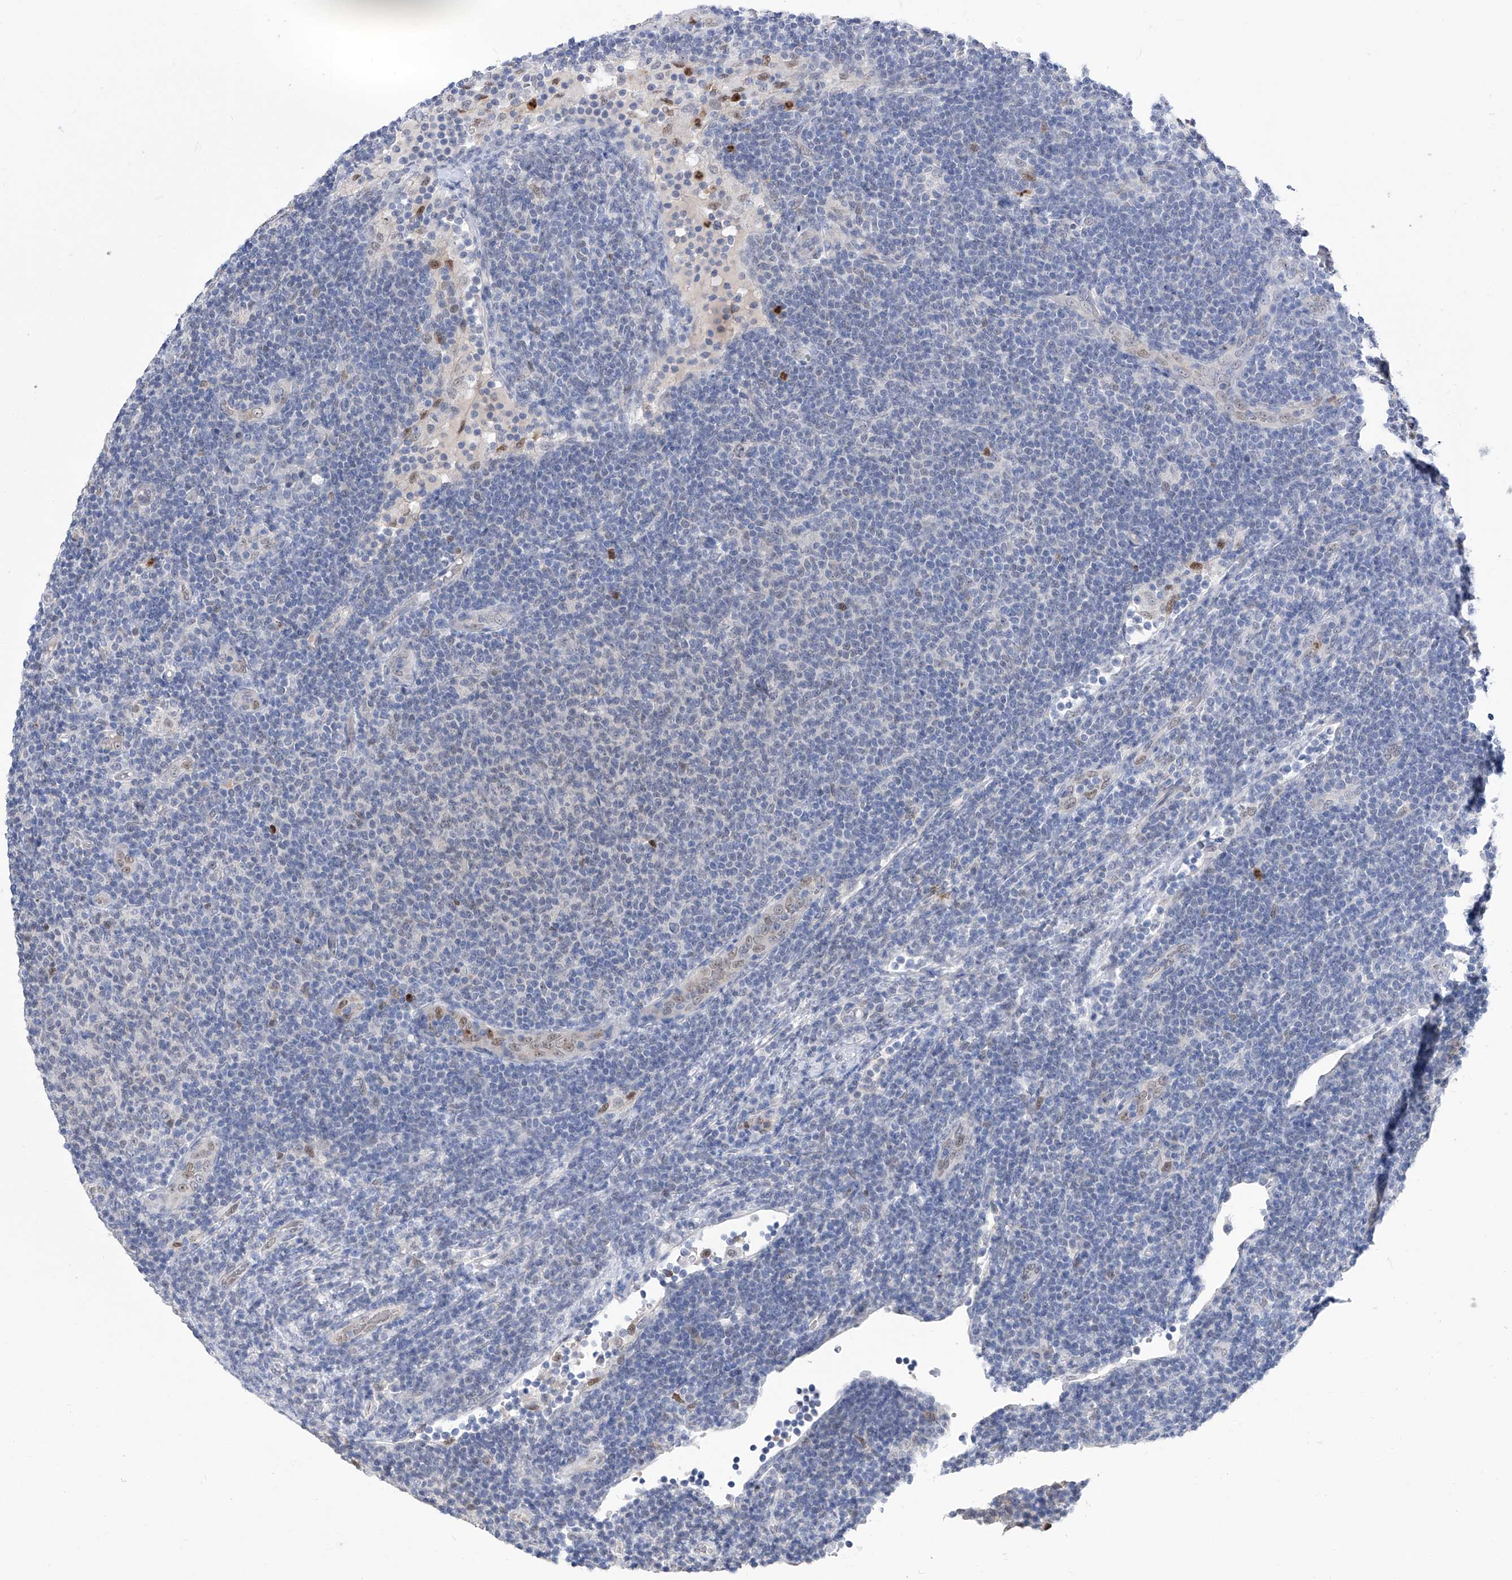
{"staining": {"intensity": "negative", "quantity": "none", "location": "none"}, "tissue": "lymphoma", "cell_type": "Tumor cells", "image_type": "cancer", "snomed": [{"axis": "morphology", "description": "Malignant lymphoma, non-Hodgkin's type, Low grade"}, {"axis": "topography", "description": "Lymph node"}], "caption": "Tumor cells are negative for protein expression in human malignant lymphoma, non-Hodgkin's type (low-grade). (Brightfield microscopy of DAB (3,3'-diaminobenzidine) immunohistochemistry at high magnification).", "gene": "PHF20", "patient": {"sex": "male", "age": 66}}